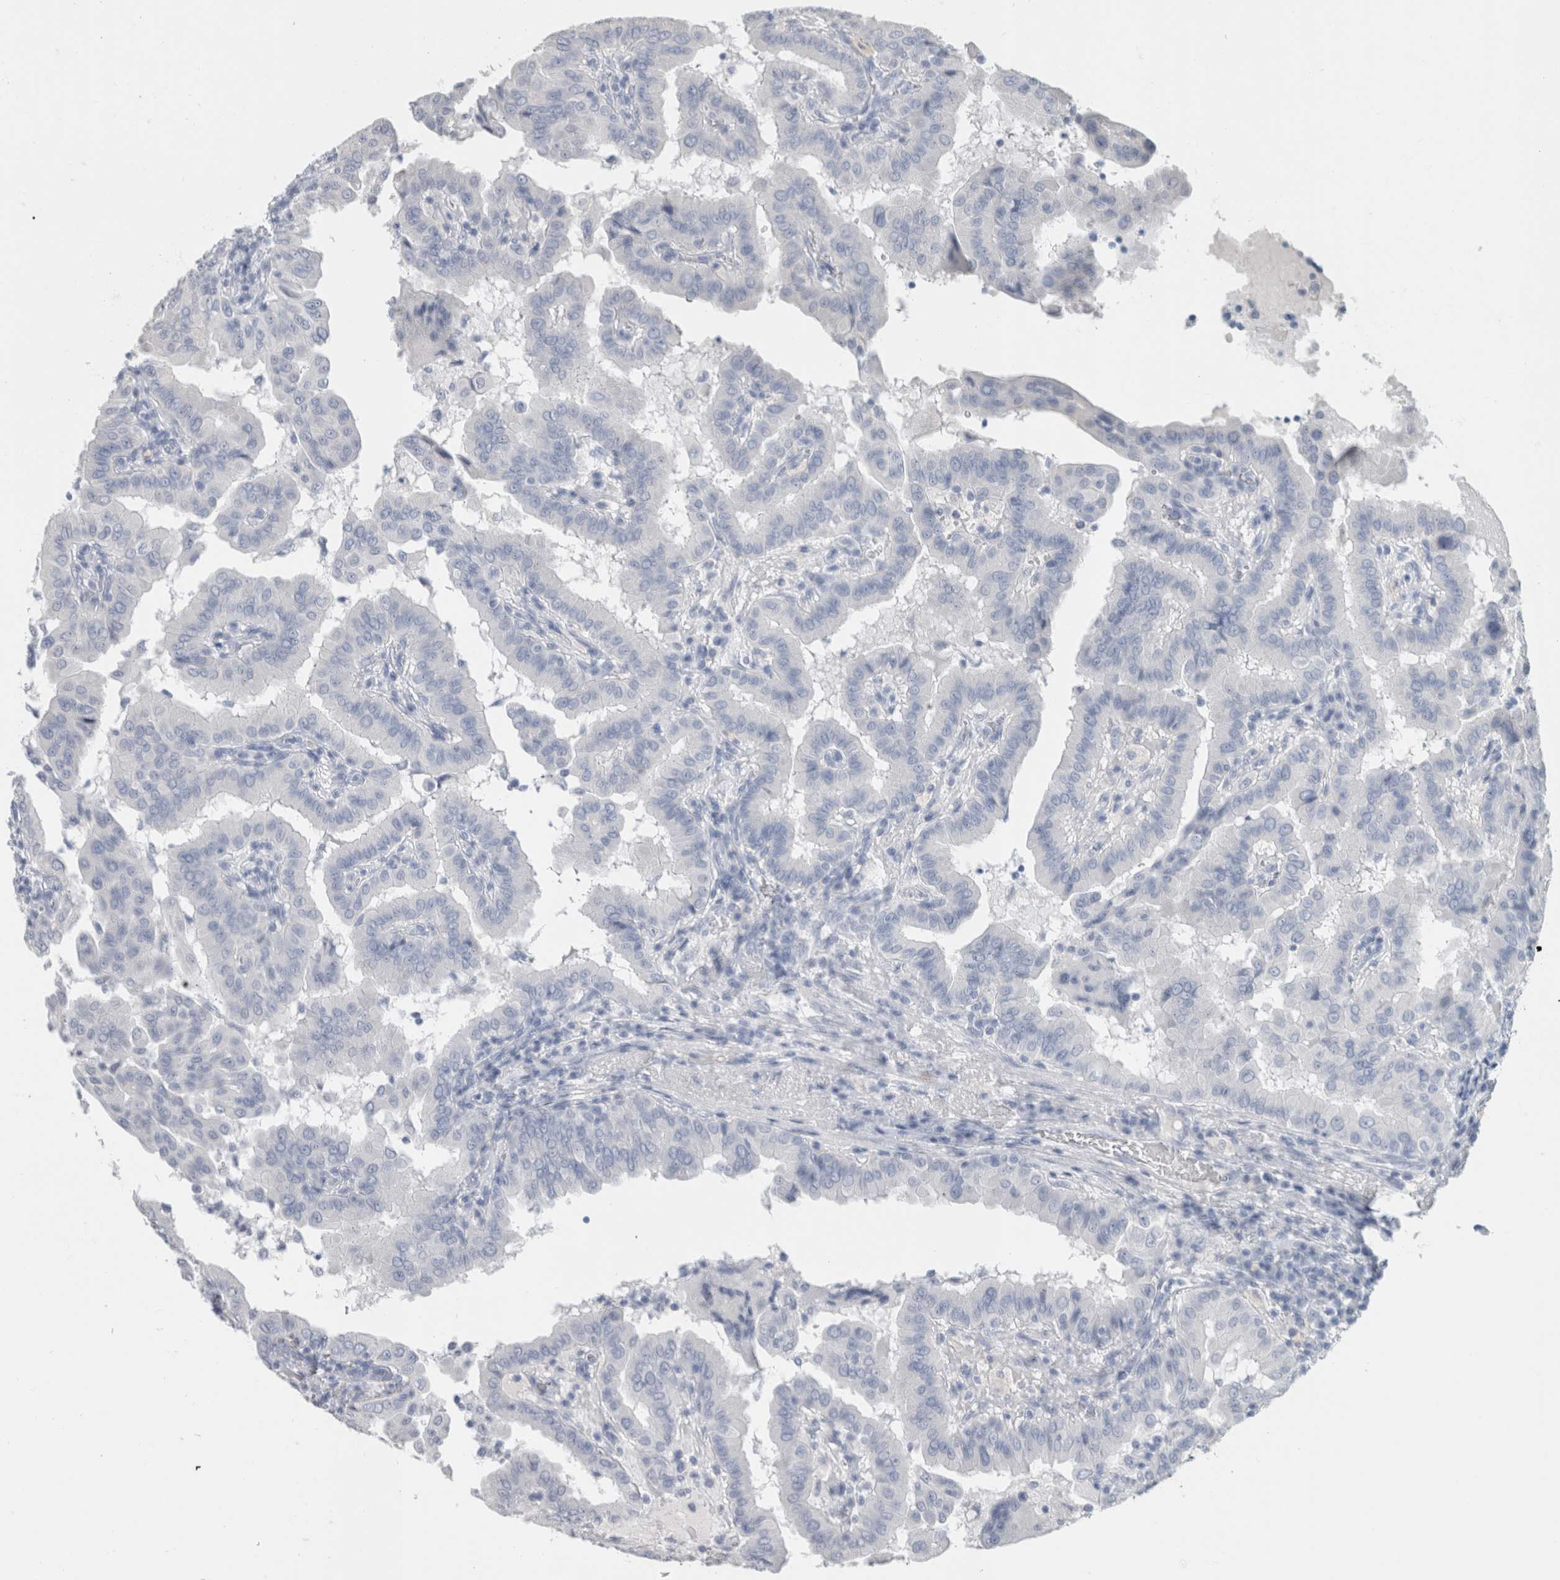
{"staining": {"intensity": "negative", "quantity": "none", "location": "none"}, "tissue": "thyroid cancer", "cell_type": "Tumor cells", "image_type": "cancer", "snomed": [{"axis": "morphology", "description": "Papillary adenocarcinoma, NOS"}, {"axis": "topography", "description": "Thyroid gland"}], "caption": "An immunohistochemistry photomicrograph of thyroid cancer (papillary adenocarcinoma) is shown. There is no staining in tumor cells of thyroid cancer (papillary adenocarcinoma). The staining is performed using DAB (3,3'-diaminobenzidine) brown chromogen with nuclei counter-stained in using hematoxylin.", "gene": "BCAN", "patient": {"sex": "male", "age": 33}}